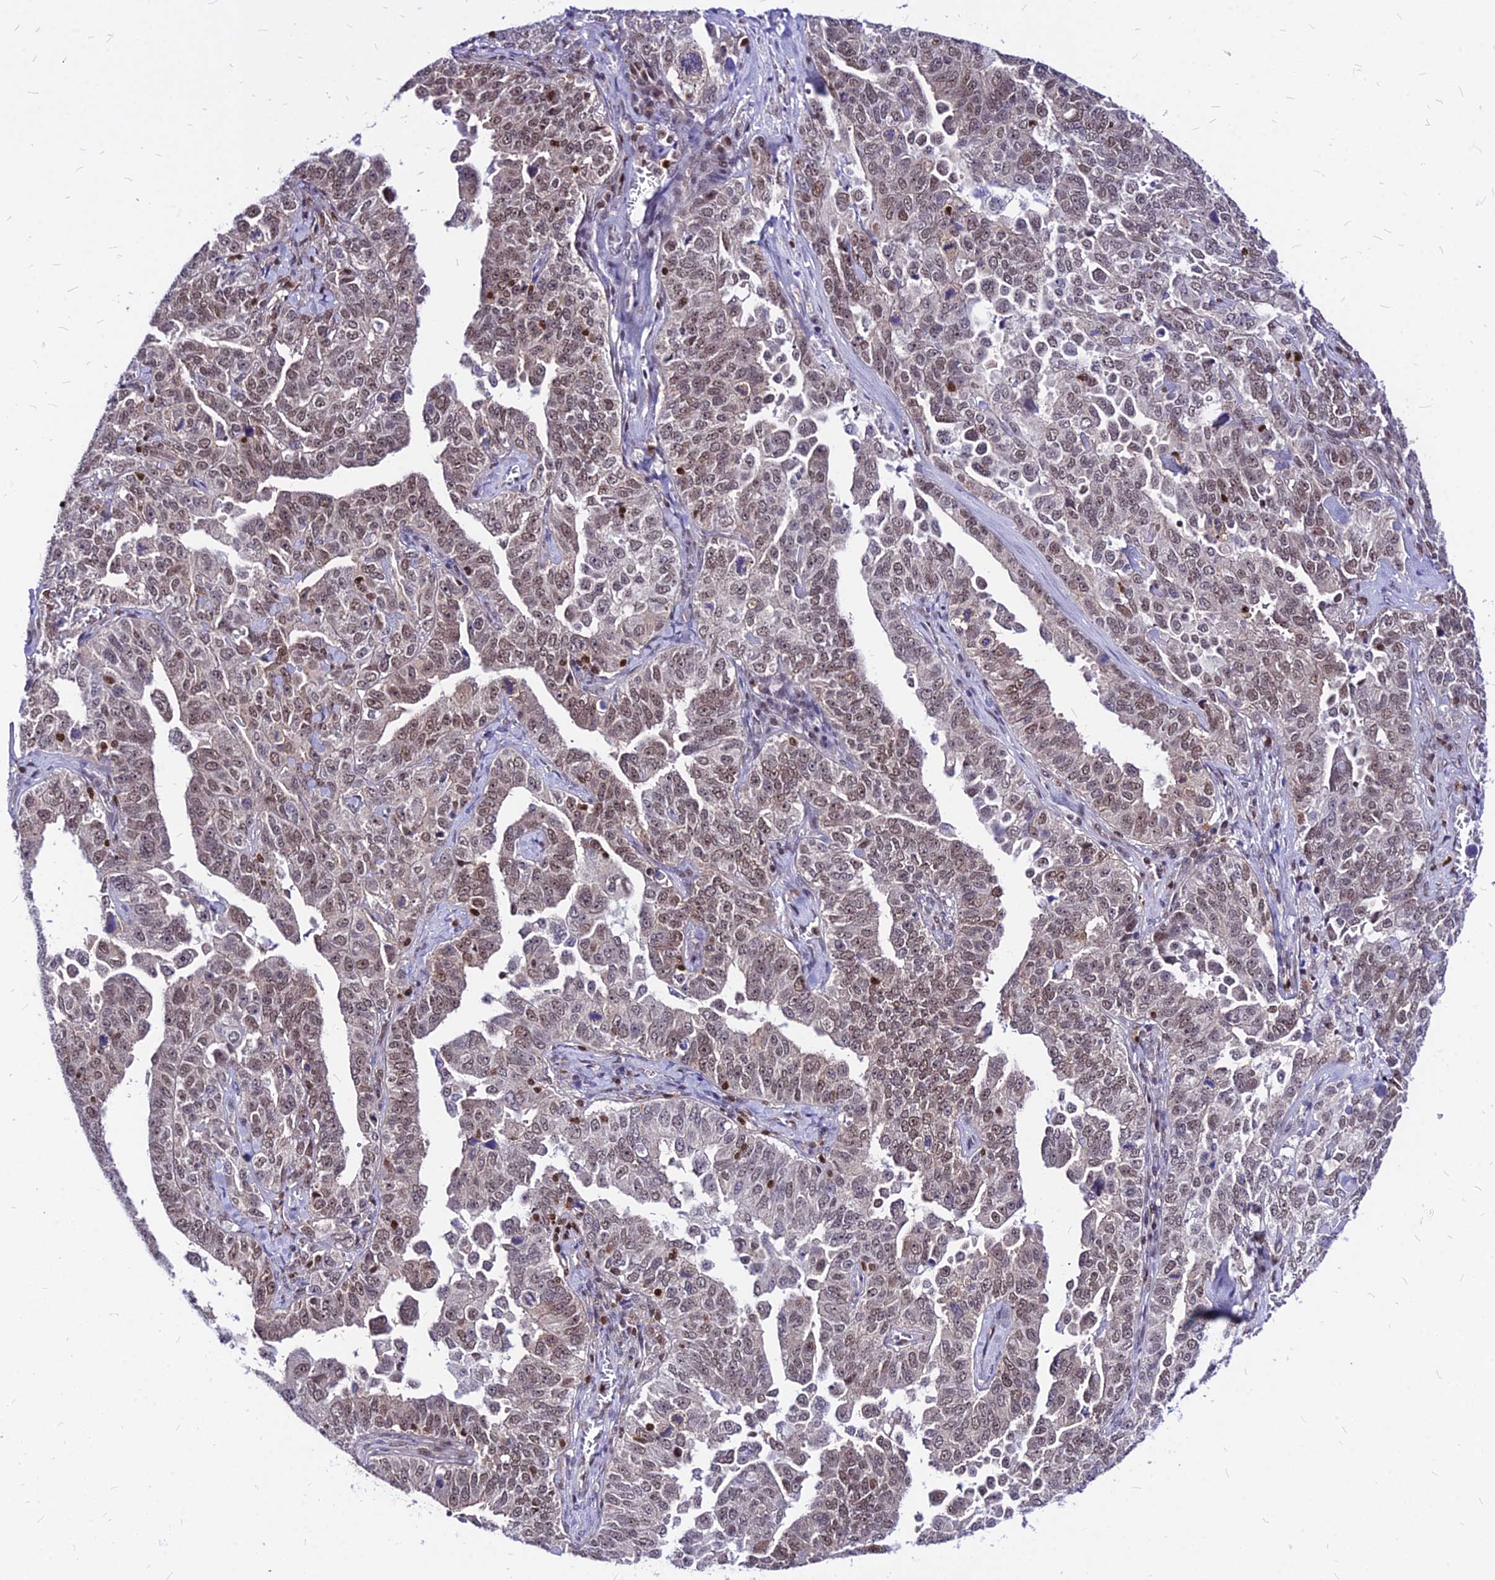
{"staining": {"intensity": "moderate", "quantity": "25%-75%", "location": "nuclear"}, "tissue": "ovarian cancer", "cell_type": "Tumor cells", "image_type": "cancer", "snomed": [{"axis": "morphology", "description": "Carcinoma, endometroid"}, {"axis": "topography", "description": "Ovary"}], "caption": "IHC image of ovarian endometroid carcinoma stained for a protein (brown), which reveals medium levels of moderate nuclear positivity in approximately 25%-75% of tumor cells.", "gene": "PAXX", "patient": {"sex": "female", "age": 62}}